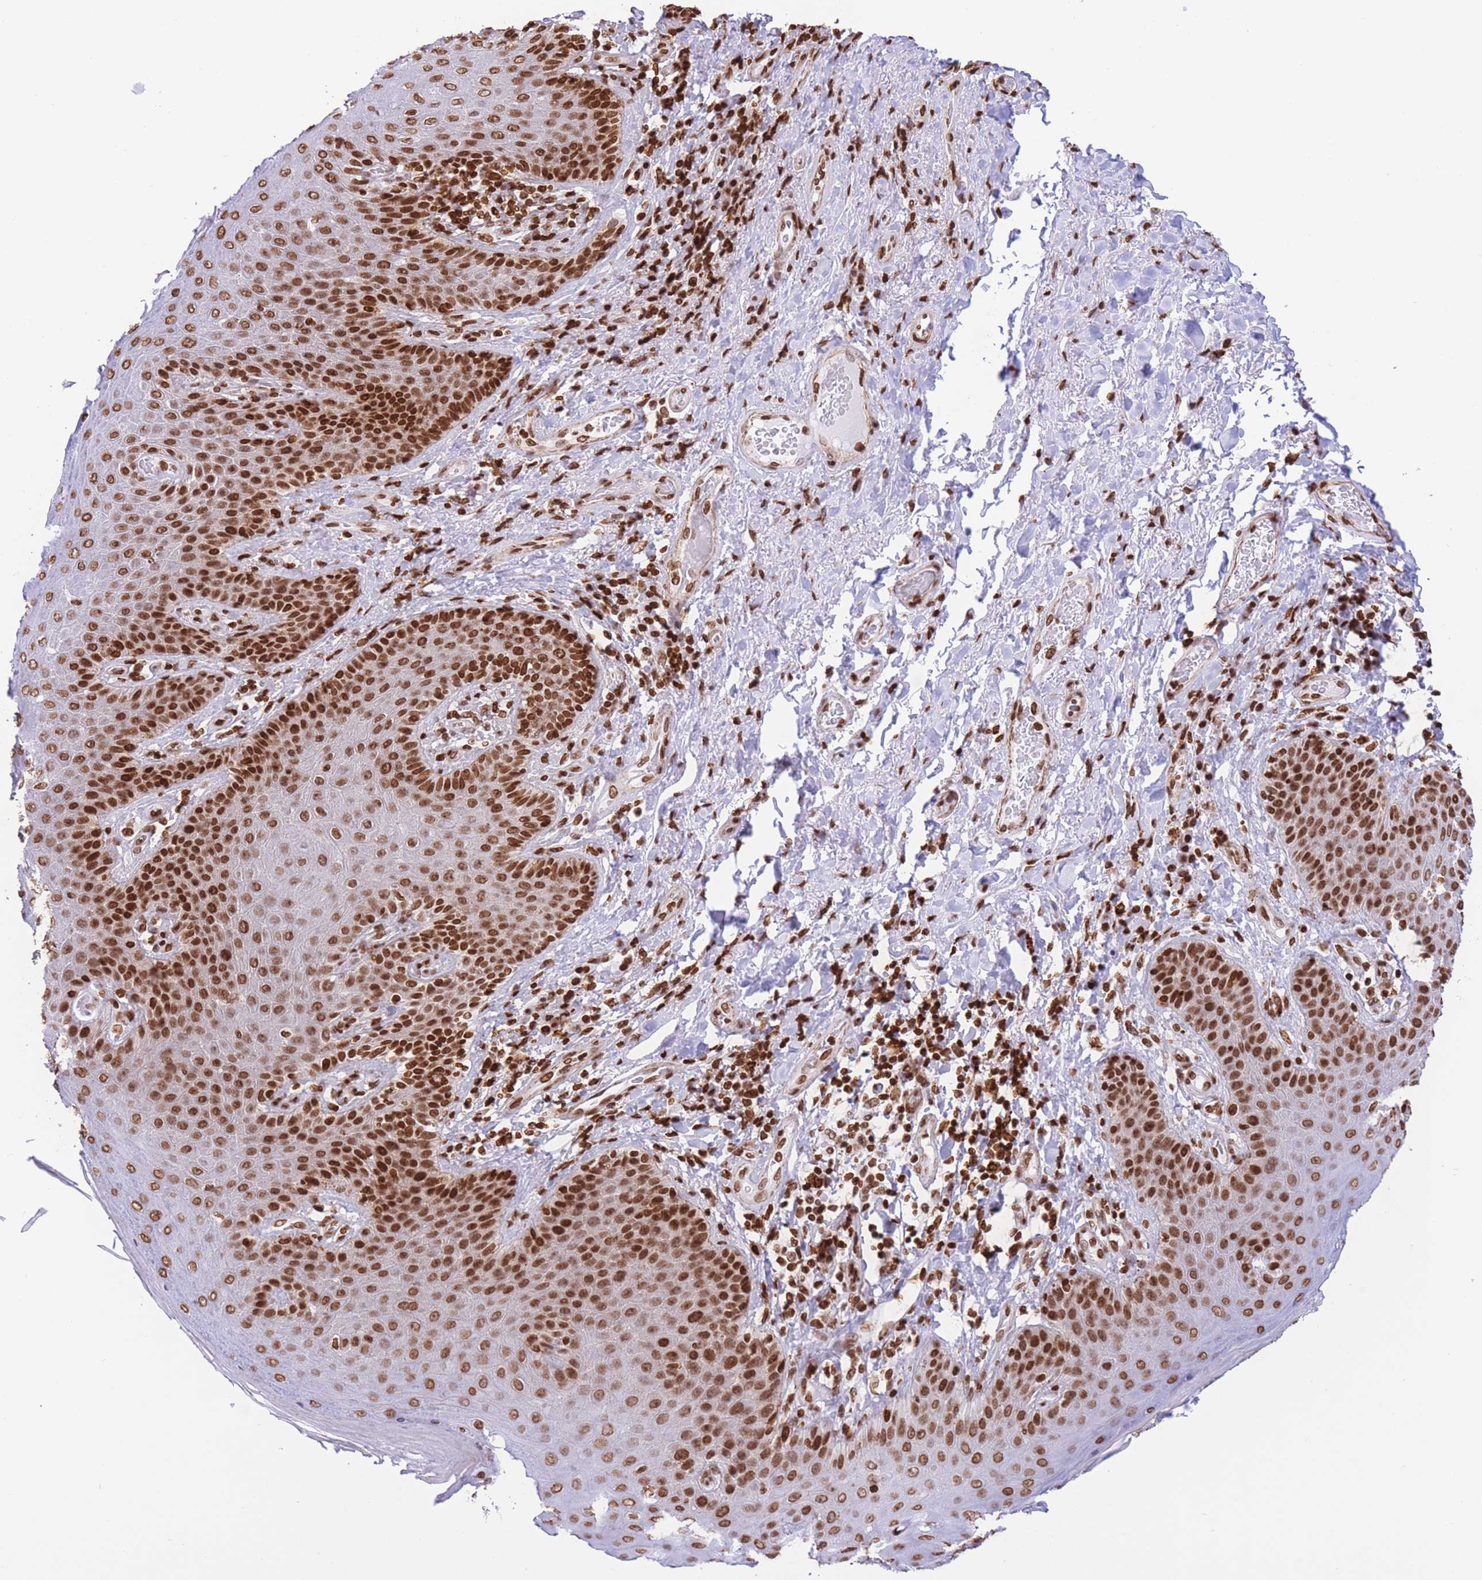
{"staining": {"intensity": "strong", "quantity": ">75%", "location": "nuclear"}, "tissue": "skin", "cell_type": "Epidermal cells", "image_type": "normal", "snomed": [{"axis": "morphology", "description": "Normal tissue, NOS"}, {"axis": "topography", "description": "Anal"}], "caption": "Protein expression analysis of unremarkable skin displays strong nuclear positivity in about >75% of epidermal cells.", "gene": "H2BC10", "patient": {"sex": "female", "age": 89}}